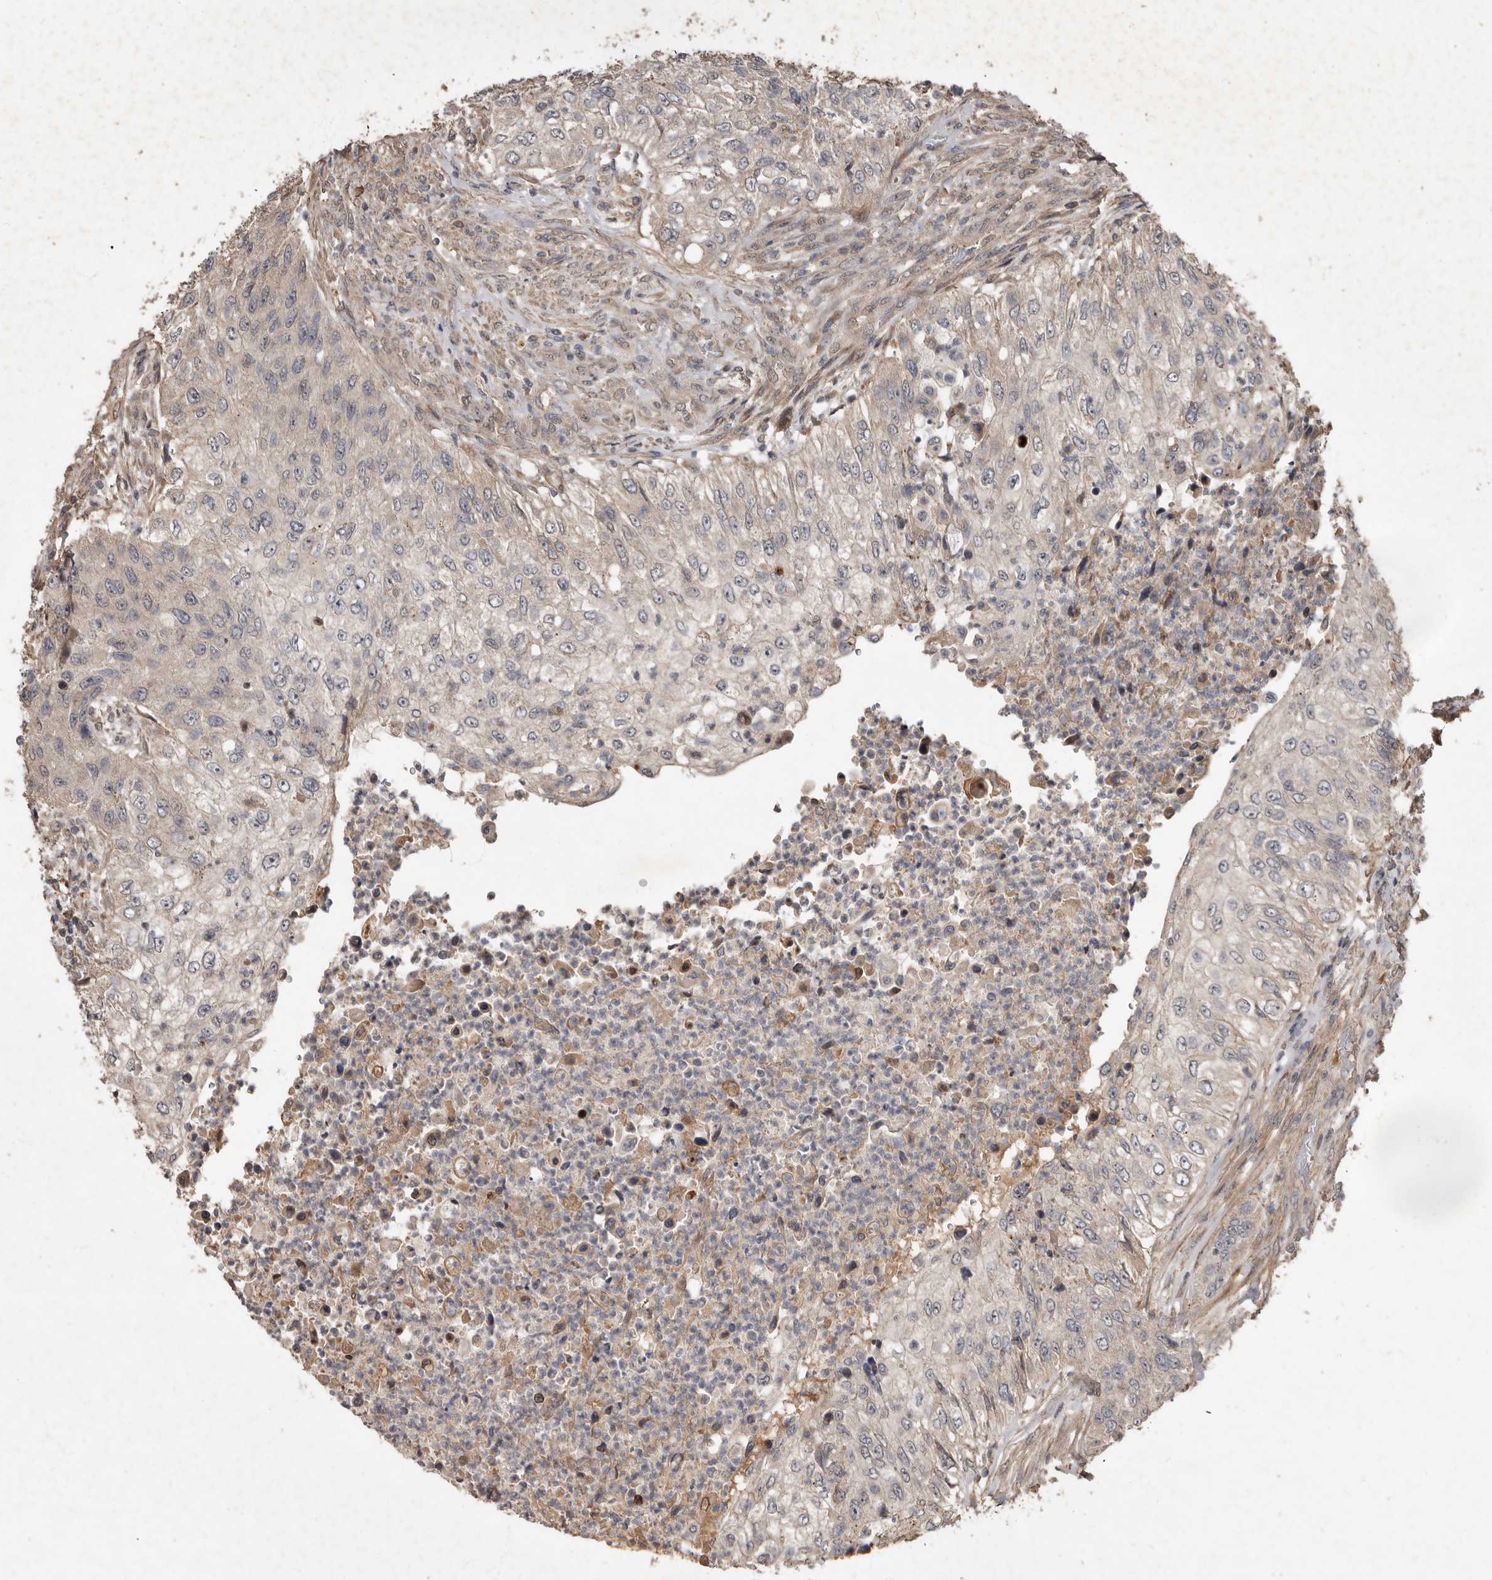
{"staining": {"intensity": "weak", "quantity": "<25%", "location": "cytoplasmic/membranous"}, "tissue": "urothelial cancer", "cell_type": "Tumor cells", "image_type": "cancer", "snomed": [{"axis": "morphology", "description": "Urothelial carcinoma, High grade"}, {"axis": "topography", "description": "Urinary bladder"}], "caption": "Urothelial cancer stained for a protein using immunohistochemistry (IHC) shows no staining tumor cells.", "gene": "KIF26B", "patient": {"sex": "female", "age": 60}}